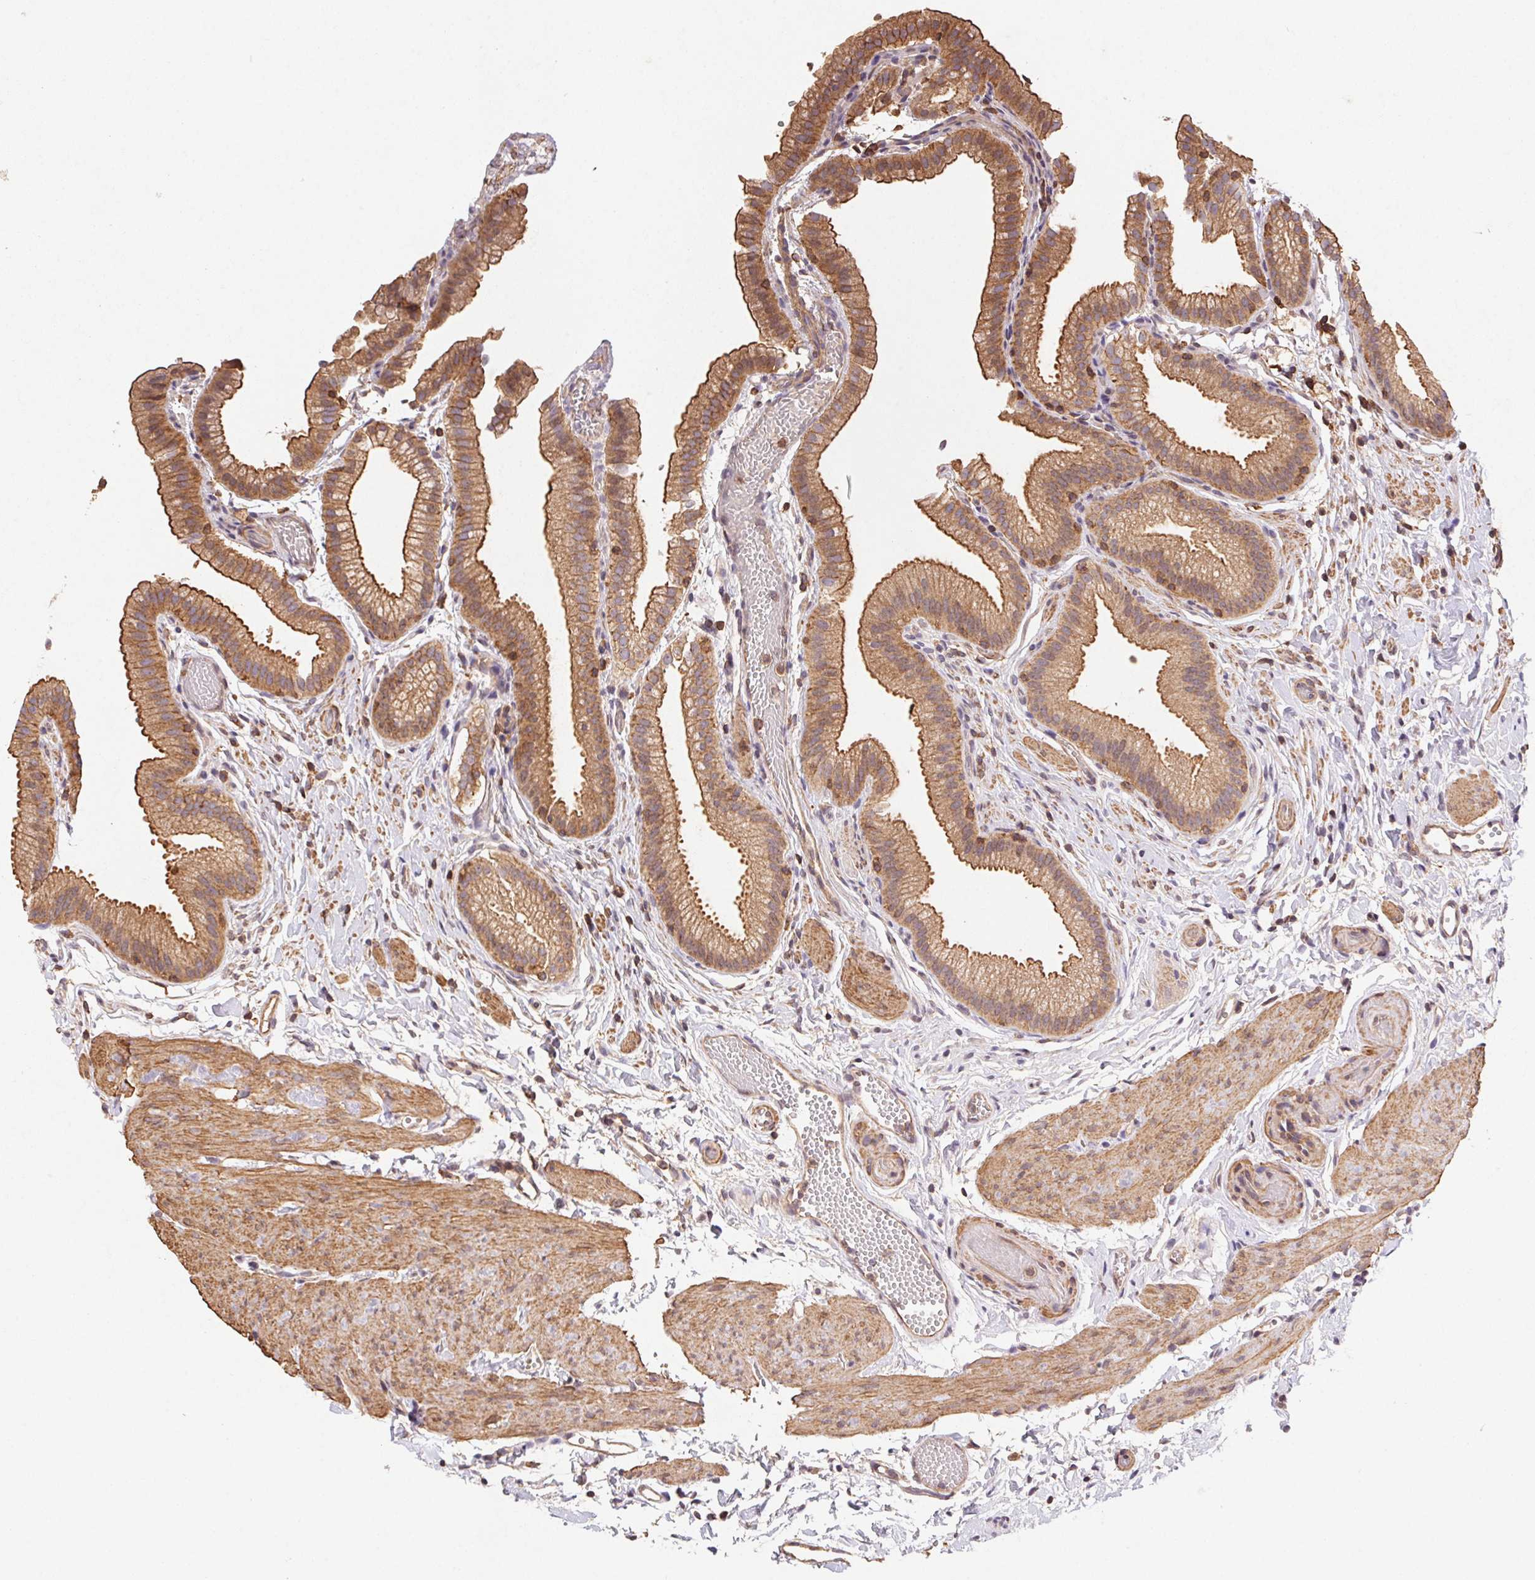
{"staining": {"intensity": "moderate", "quantity": ">75%", "location": "cytoplasmic/membranous"}, "tissue": "gallbladder", "cell_type": "Glandular cells", "image_type": "normal", "snomed": [{"axis": "morphology", "description": "Normal tissue, NOS"}, {"axis": "topography", "description": "Gallbladder"}], "caption": "Immunohistochemistry (IHC) image of unremarkable gallbladder stained for a protein (brown), which displays medium levels of moderate cytoplasmic/membranous expression in about >75% of glandular cells.", "gene": "ATG10", "patient": {"sex": "female", "age": 63}}